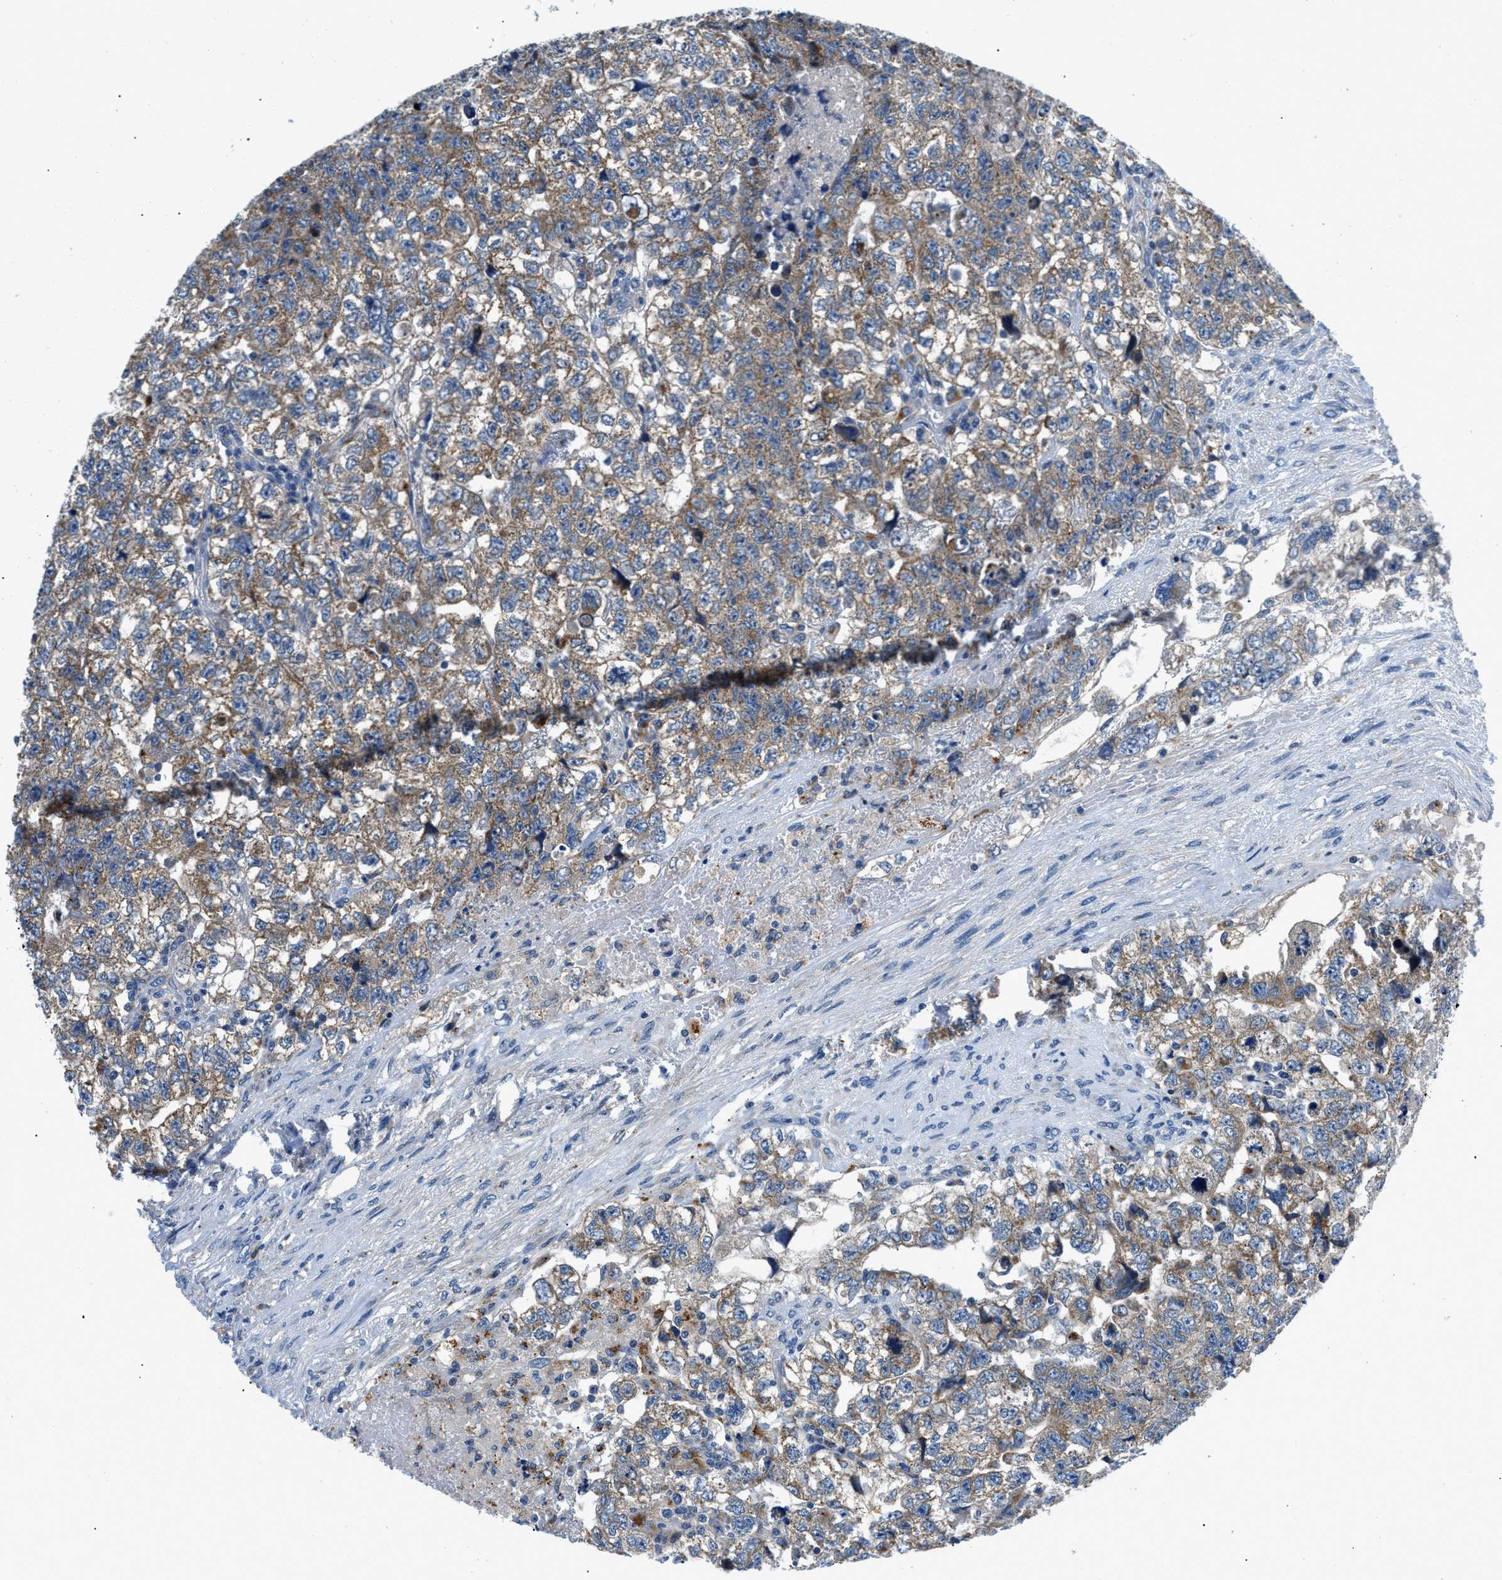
{"staining": {"intensity": "moderate", "quantity": ">75%", "location": "cytoplasmic/membranous"}, "tissue": "testis cancer", "cell_type": "Tumor cells", "image_type": "cancer", "snomed": [{"axis": "morphology", "description": "Carcinoma, Embryonal, NOS"}, {"axis": "topography", "description": "Testis"}], "caption": "Immunohistochemistry (IHC) image of human testis cancer stained for a protein (brown), which shows medium levels of moderate cytoplasmic/membranous positivity in about >75% of tumor cells.", "gene": "ADGRE3", "patient": {"sex": "male", "age": 36}}